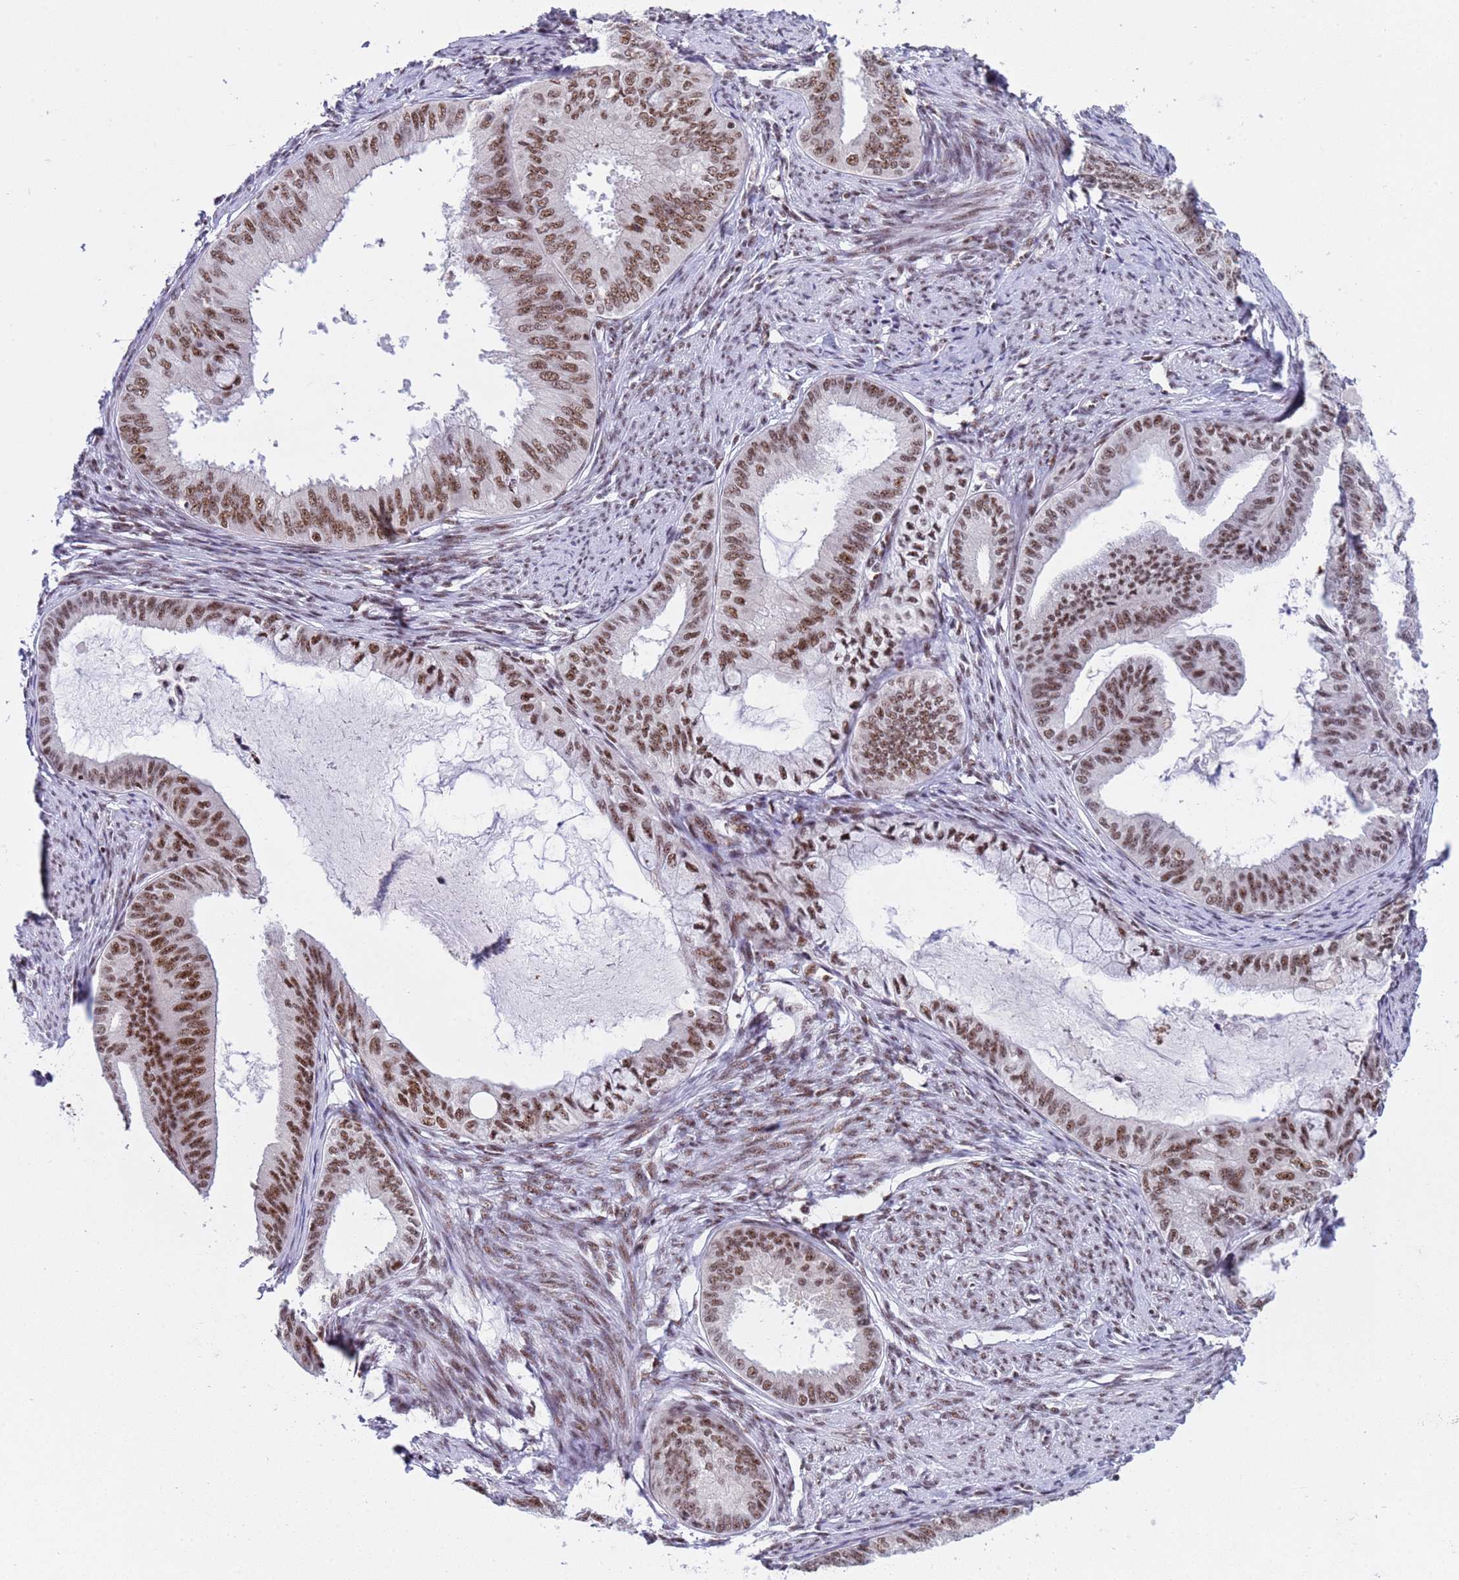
{"staining": {"intensity": "moderate", "quantity": ">75%", "location": "nuclear"}, "tissue": "endometrial cancer", "cell_type": "Tumor cells", "image_type": "cancer", "snomed": [{"axis": "morphology", "description": "Adenocarcinoma, NOS"}, {"axis": "topography", "description": "Endometrium"}], "caption": "Tumor cells reveal medium levels of moderate nuclear positivity in approximately >75% of cells in human adenocarcinoma (endometrial).", "gene": "THOC2", "patient": {"sex": "female", "age": 86}}